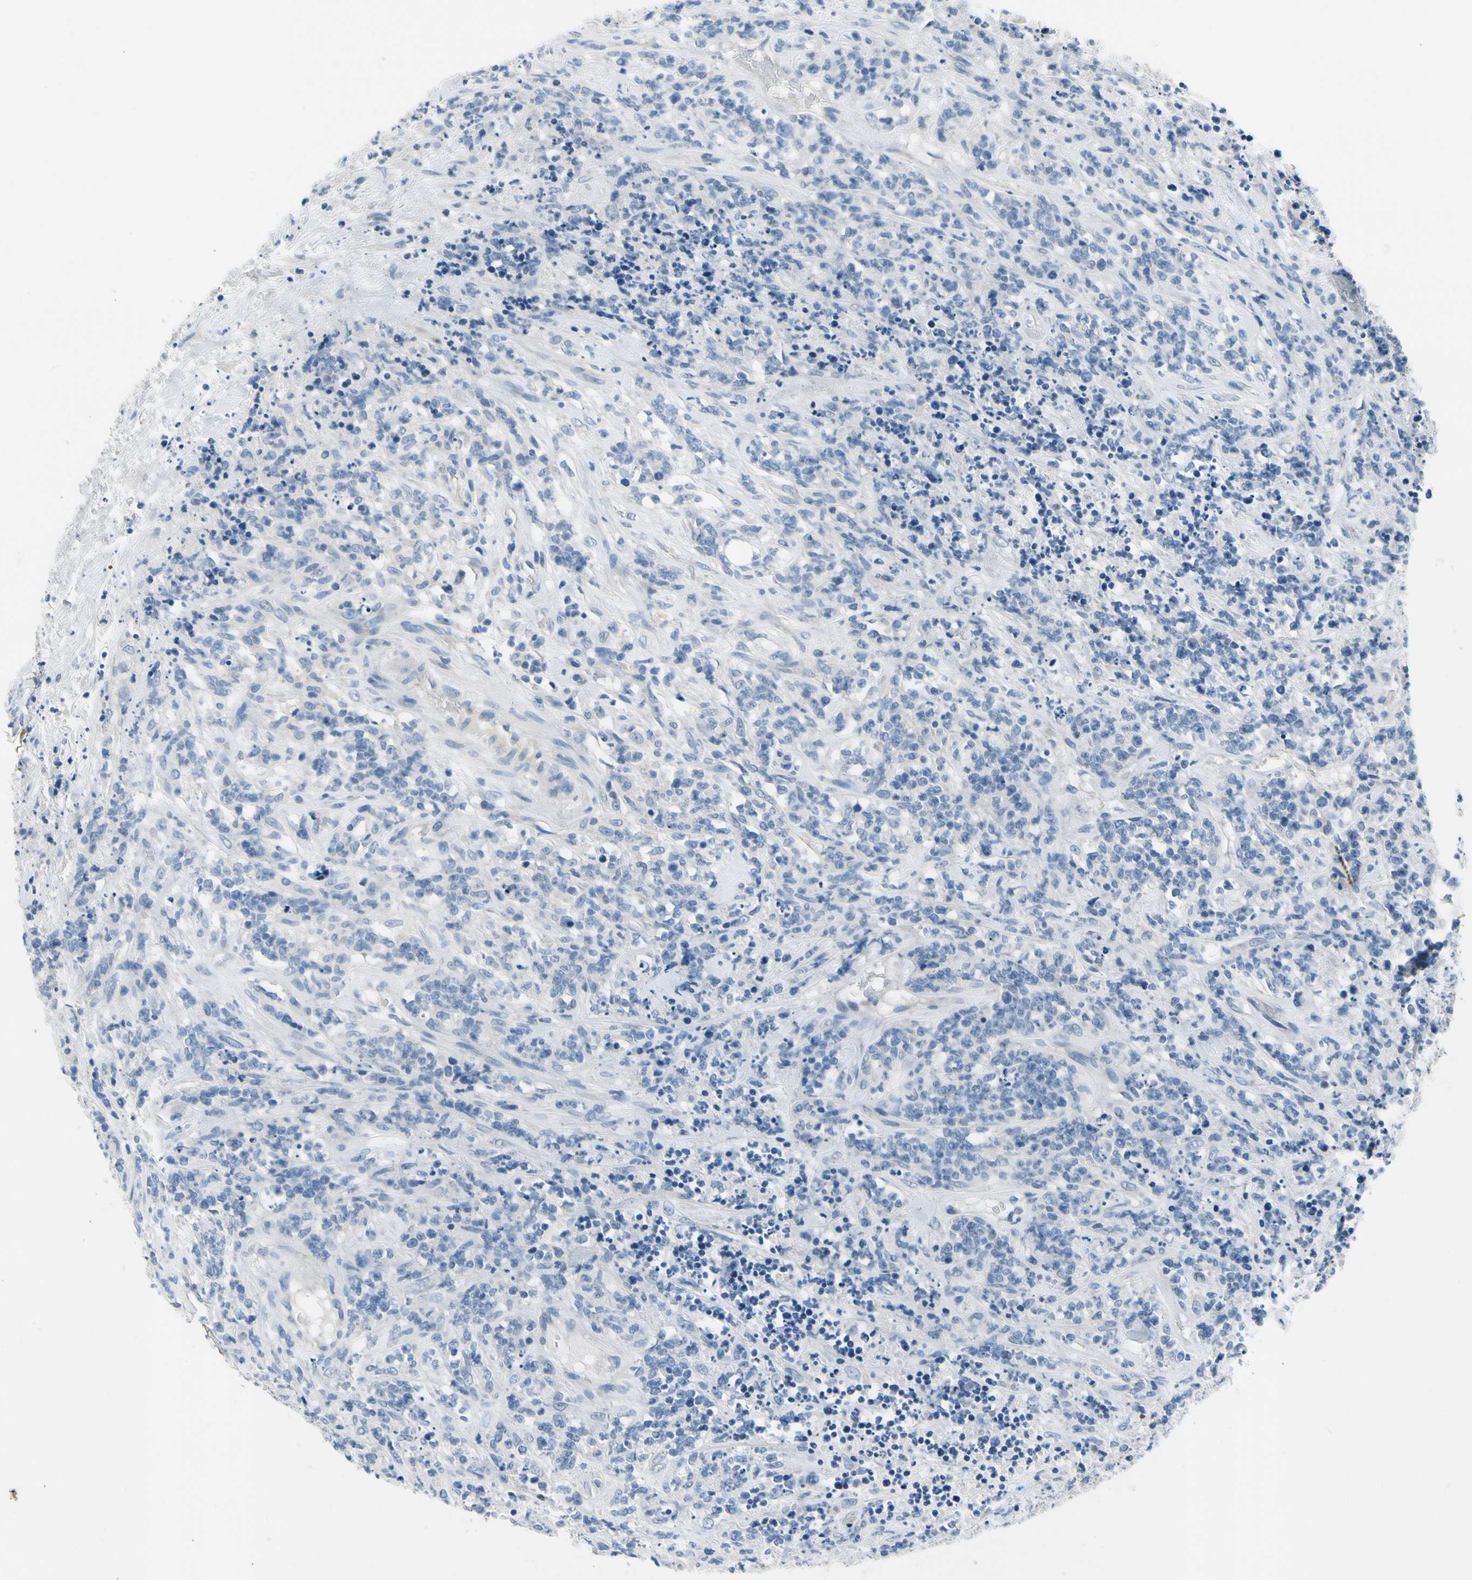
{"staining": {"intensity": "negative", "quantity": "none", "location": "none"}, "tissue": "lymphoma", "cell_type": "Tumor cells", "image_type": "cancer", "snomed": [{"axis": "morphology", "description": "Malignant lymphoma, non-Hodgkin's type, High grade"}, {"axis": "topography", "description": "Soft tissue"}], "caption": "This micrograph is of lymphoma stained with immunohistochemistry to label a protein in brown with the nuclei are counter-stained blue. There is no staining in tumor cells.", "gene": "CA14", "patient": {"sex": "male", "age": 18}}